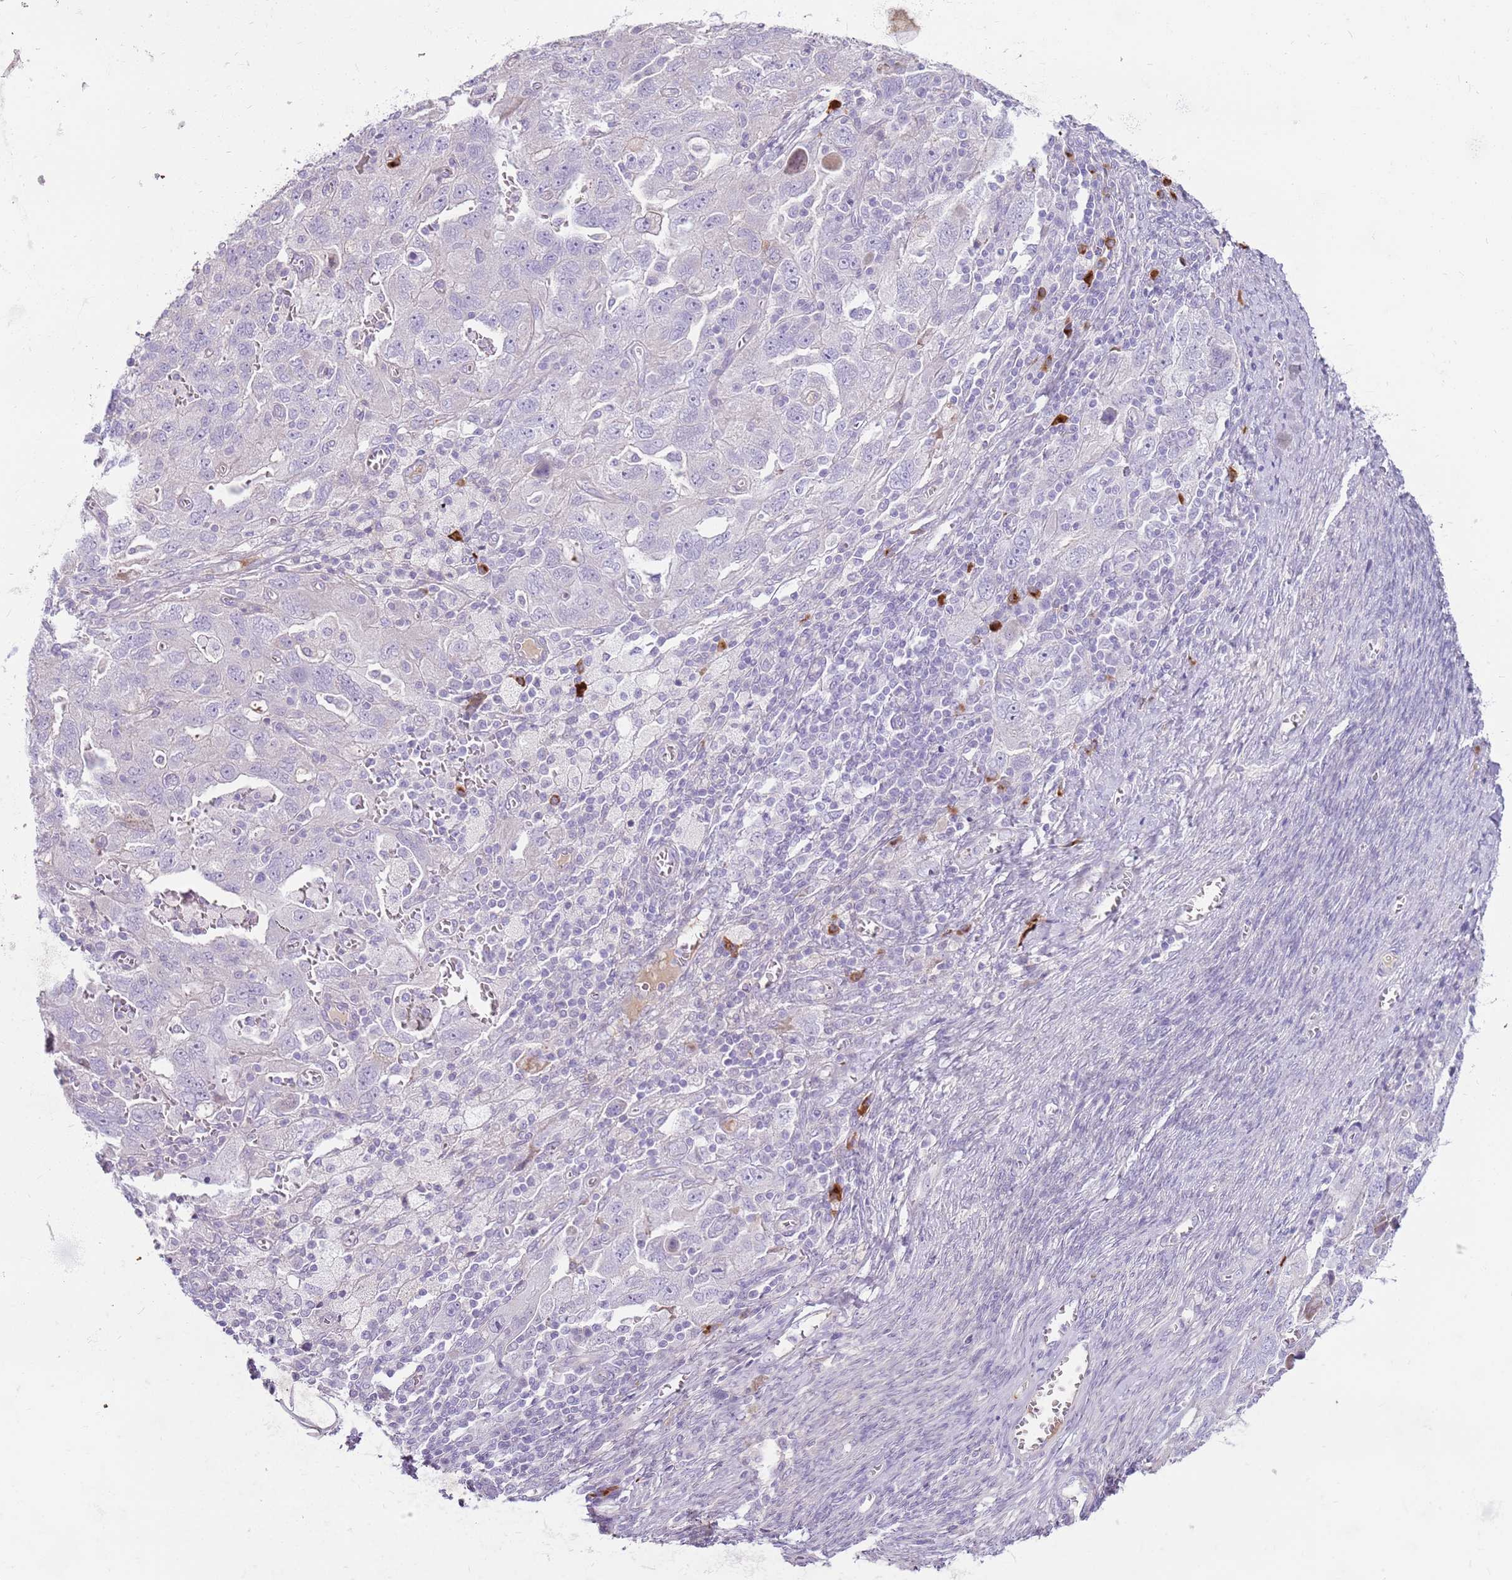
{"staining": {"intensity": "negative", "quantity": "none", "location": "none"}, "tissue": "ovarian cancer", "cell_type": "Tumor cells", "image_type": "cancer", "snomed": [{"axis": "morphology", "description": "Carcinoma, NOS"}, {"axis": "morphology", "description": "Cystadenocarcinoma, serous, NOS"}, {"axis": "topography", "description": "Ovary"}], "caption": "Immunohistochemical staining of ovarian cancer demonstrates no significant staining in tumor cells.", "gene": "MCUB", "patient": {"sex": "female", "age": 69}}